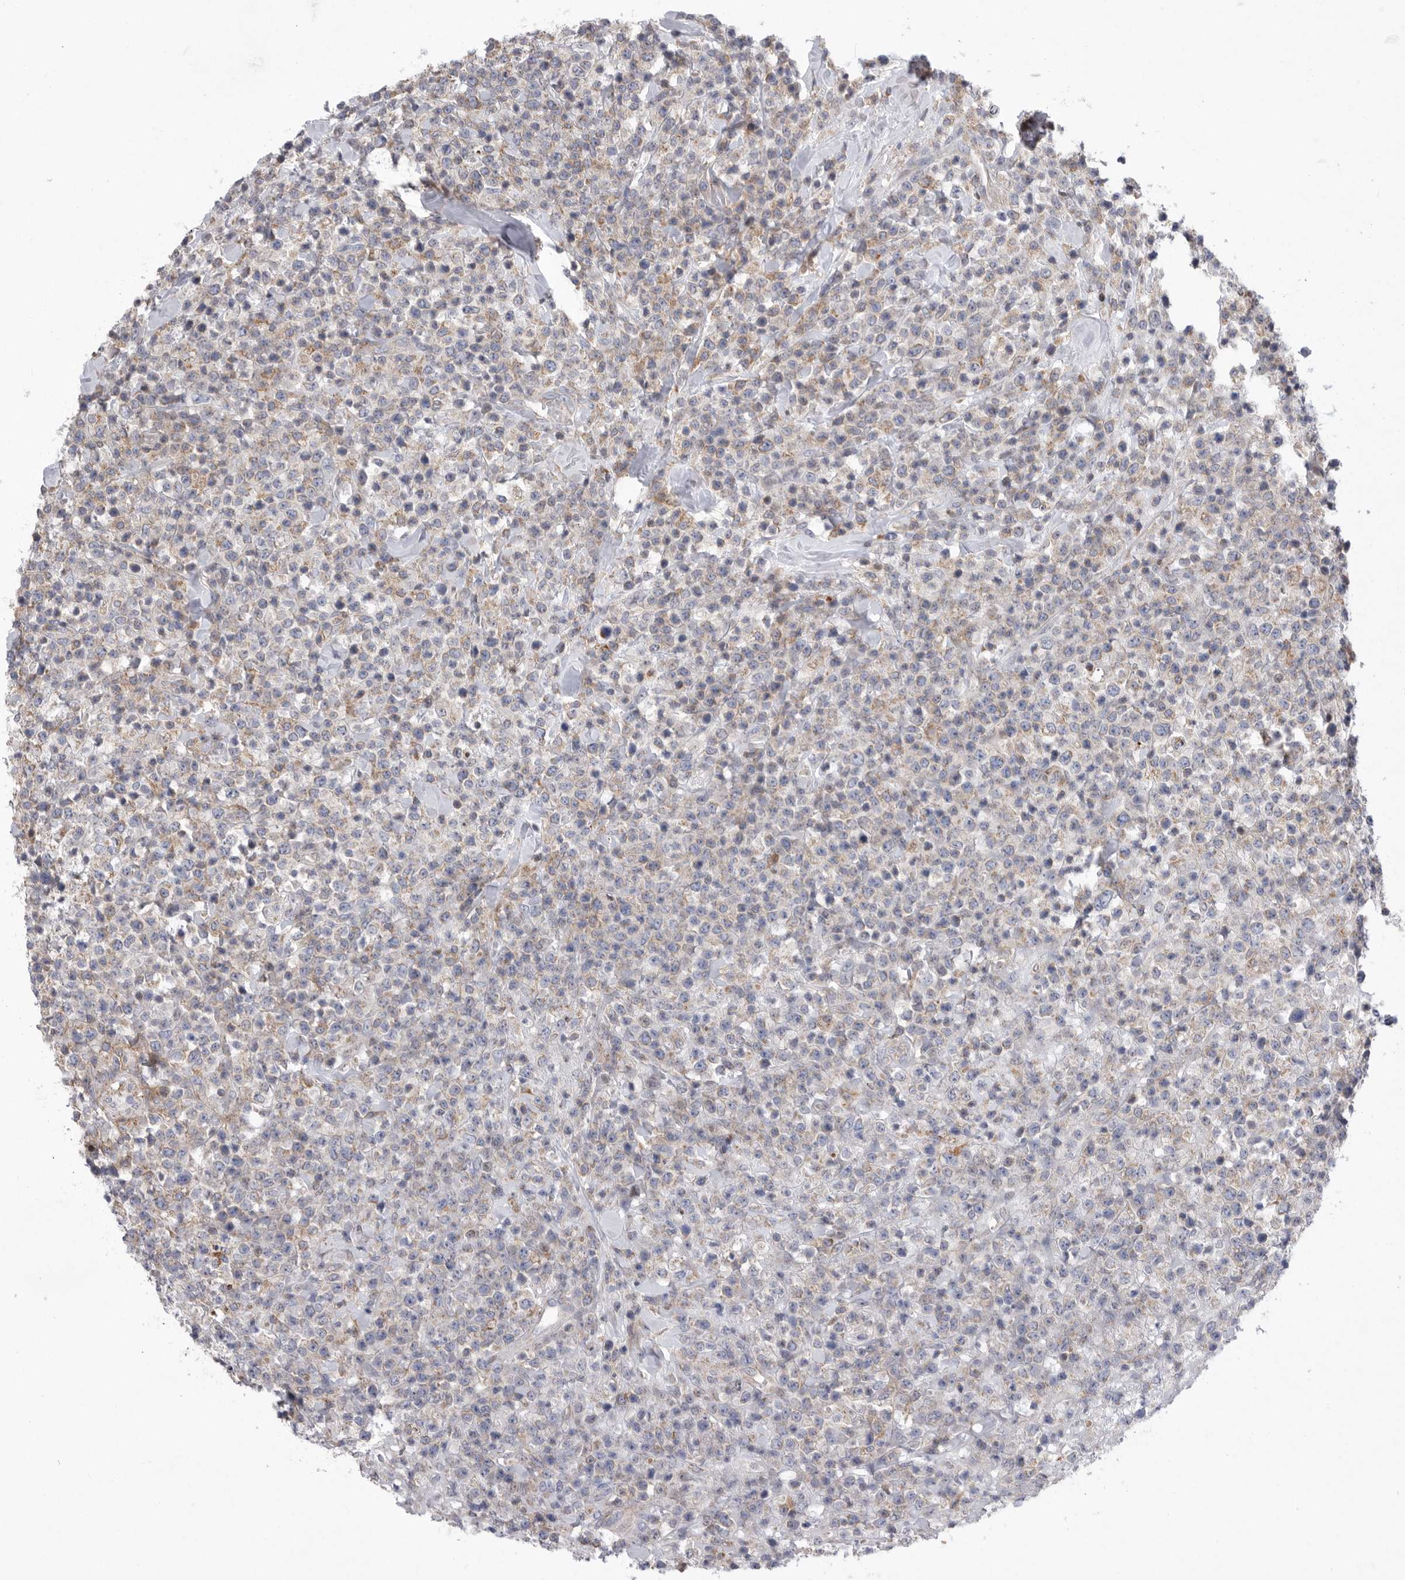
{"staining": {"intensity": "negative", "quantity": "none", "location": "none"}, "tissue": "lymphoma", "cell_type": "Tumor cells", "image_type": "cancer", "snomed": [{"axis": "morphology", "description": "Malignant lymphoma, non-Hodgkin's type, High grade"}, {"axis": "topography", "description": "Colon"}], "caption": "There is no significant positivity in tumor cells of lymphoma.", "gene": "MPZL1", "patient": {"sex": "female", "age": 53}}